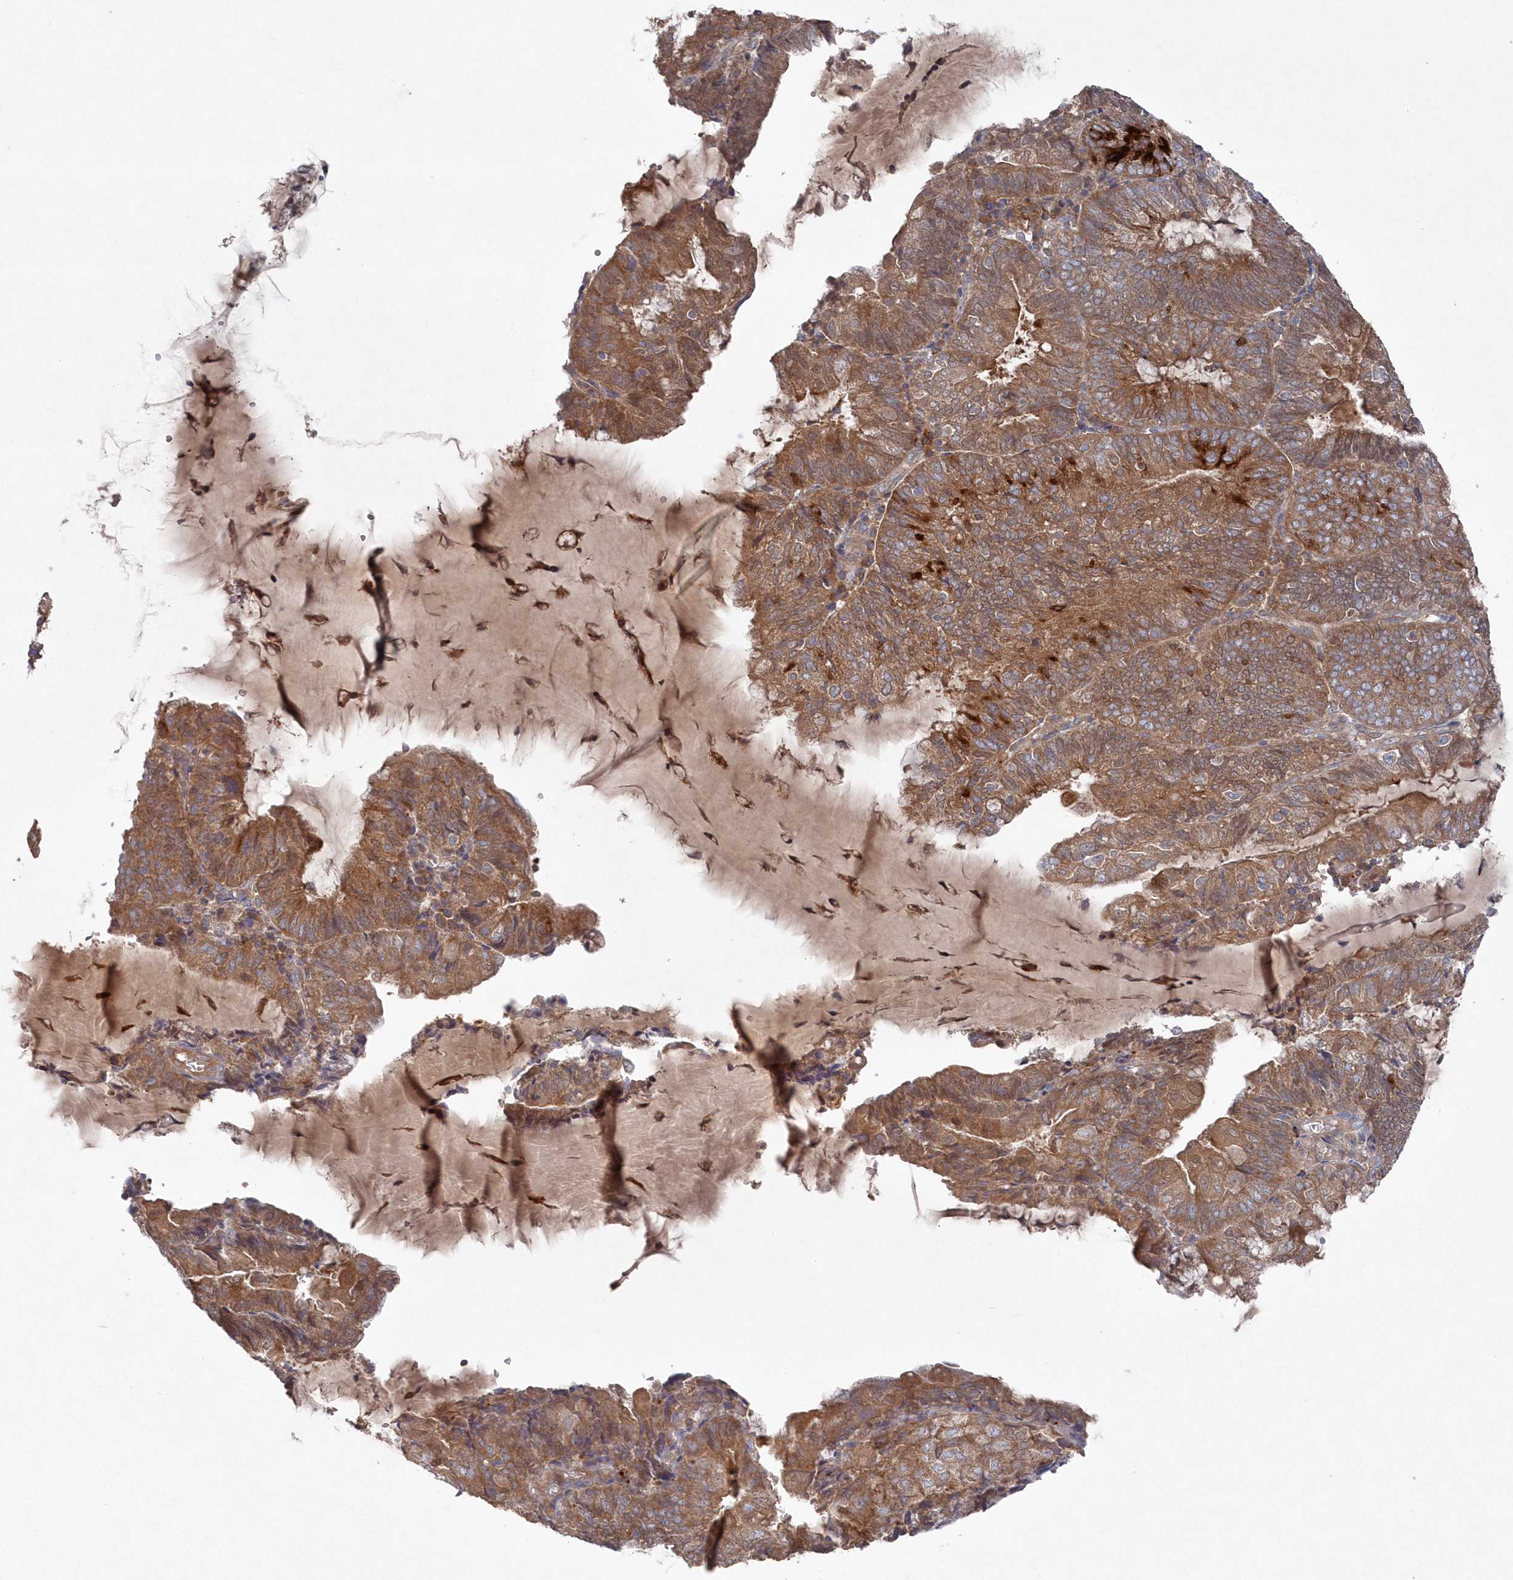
{"staining": {"intensity": "moderate", "quantity": ">75%", "location": "cytoplasmic/membranous"}, "tissue": "endometrial cancer", "cell_type": "Tumor cells", "image_type": "cancer", "snomed": [{"axis": "morphology", "description": "Adenocarcinoma, NOS"}, {"axis": "topography", "description": "Endometrium"}], "caption": "Brown immunohistochemical staining in adenocarcinoma (endometrial) demonstrates moderate cytoplasmic/membranous expression in about >75% of tumor cells. The protein of interest is shown in brown color, while the nuclei are stained blue.", "gene": "ASNSD1", "patient": {"sex": "female", "age": 81}}